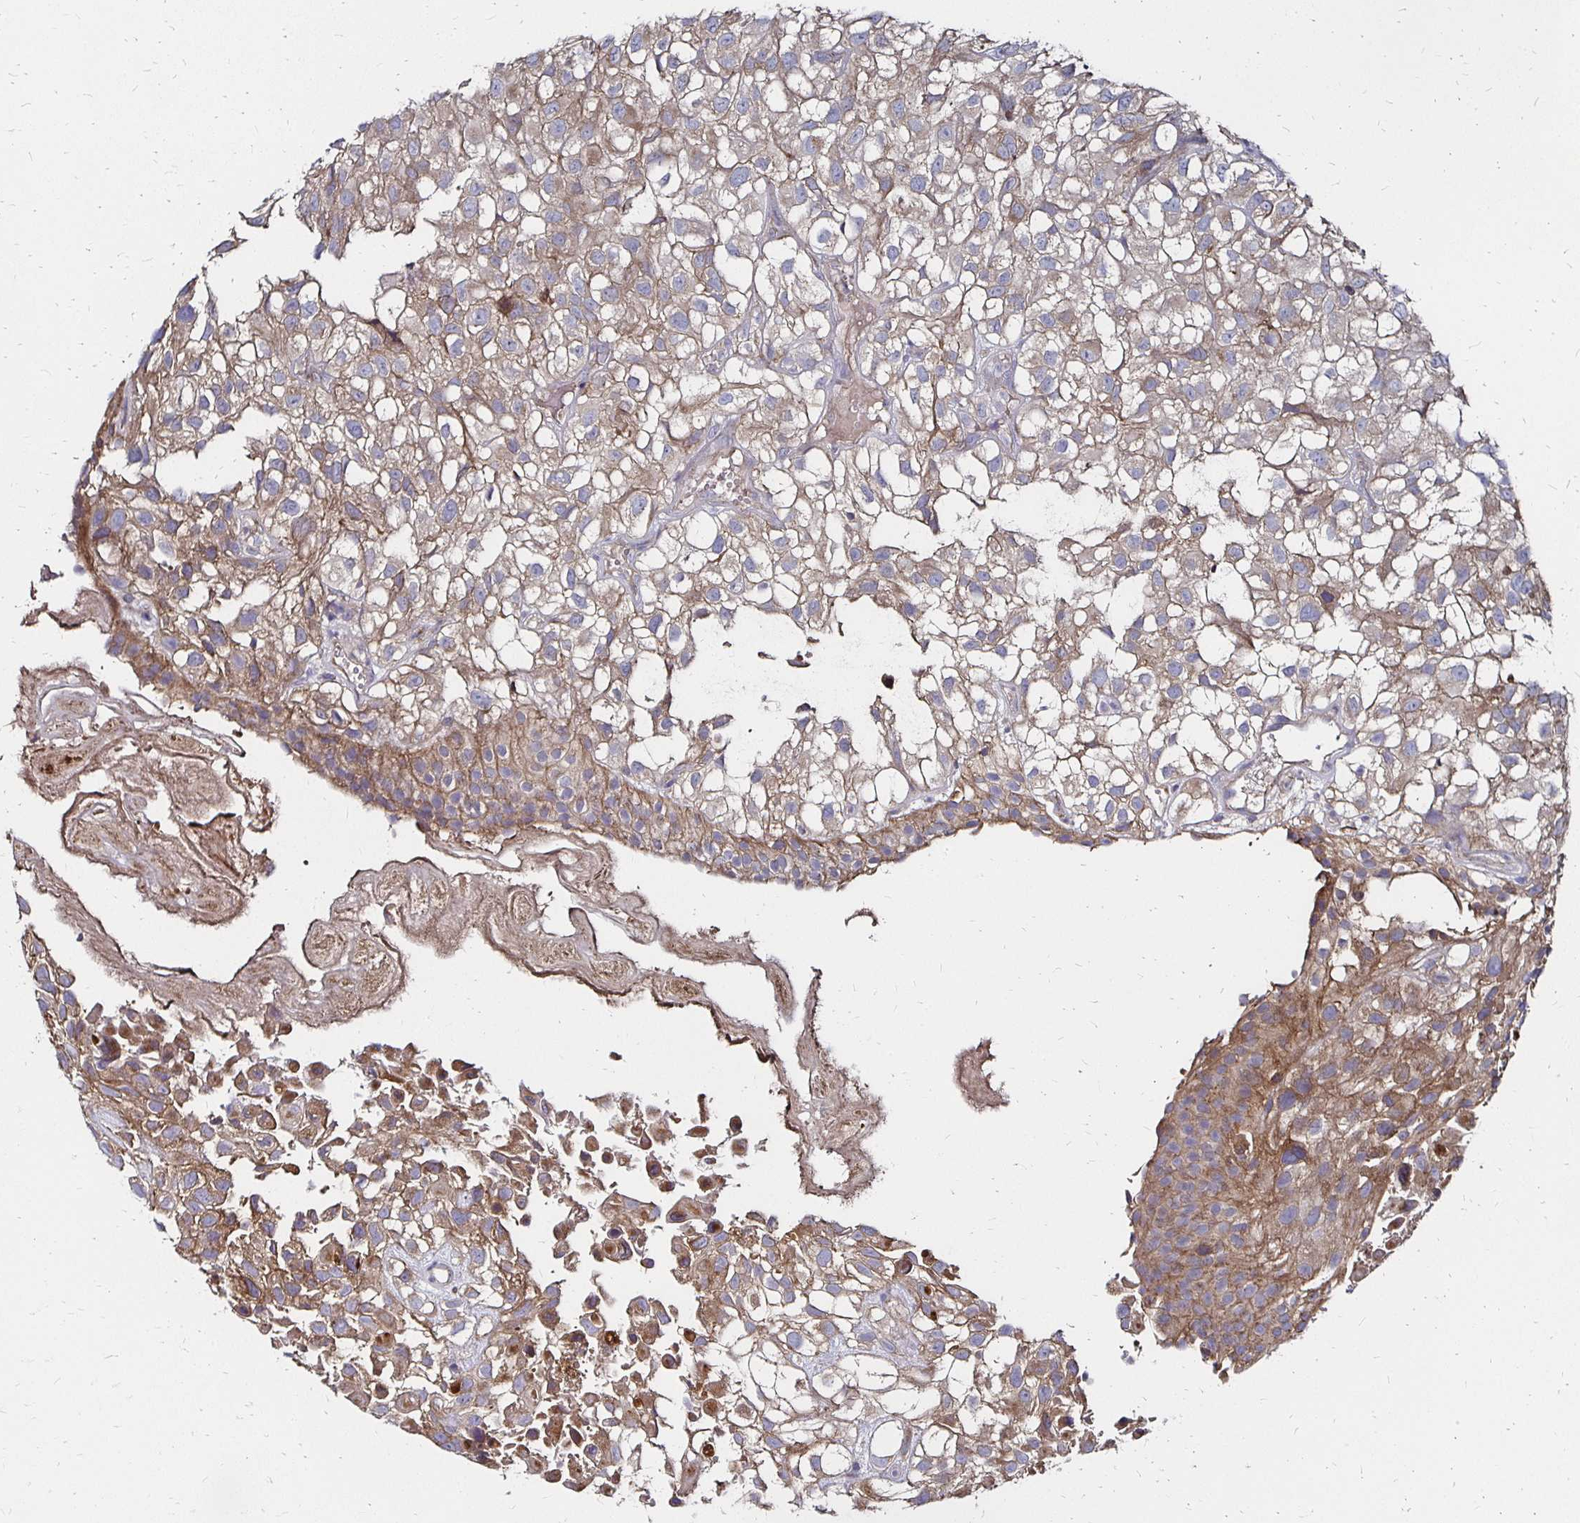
{"staining": {"intensity": "weak", "quantity": ">75%", "location": "cytoplasmic/membranous"}, "tissue": "urothelial cancer", "cell_type": "Tumor cells", "image_type": "cancer", "snomed": [{"axis": "morphology", "description": "Urothelial carcinoma, High grade"}, {"axis": "topography", "description": "Urinary bladder"}], "caption": "Protein staining by immunohistochemistry (IHC) reveals weak cytoplasmic/membranous staining in approximately >75% of tumor cells in urothelial cancer.", "gene": "NCSTN", "patient": {"sex": "male", "age": 56}}